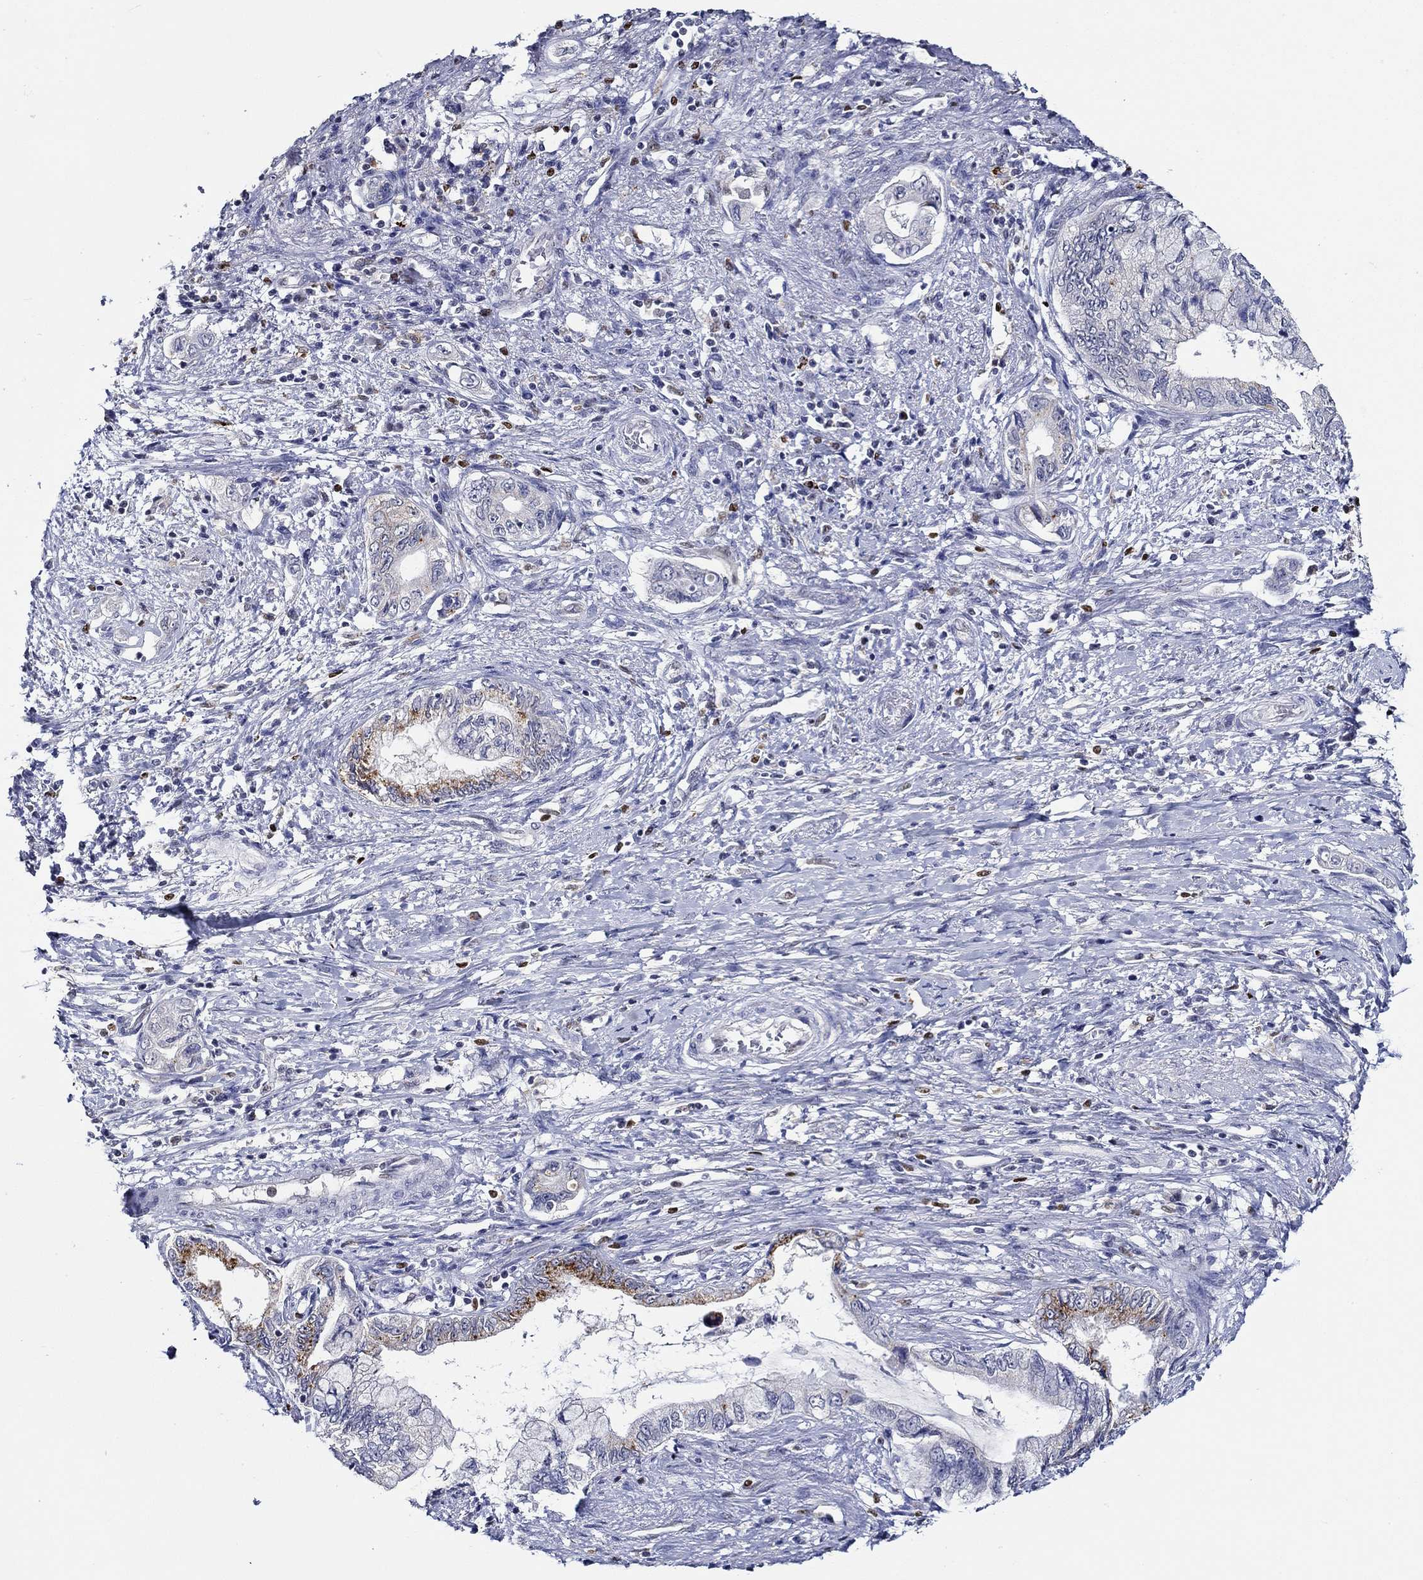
{"staining": {"intensity": "strong", "quantity": "<25%", "location": "cytoplasmic/membranous"}, "tissue": "pancreatic cancer", "cell_type": "Tumor cells", "image_type": "cancer", "snomed": [{"axis": "morphology", "description": "Adenocarcinoma, NOS"}, {"axis": "topography", "description": "Pancreas"}], "caption": "Adenocarcinoma (pancreatic) tissue displays strong cytoplasmic/membranous expression in about <25% of tumor cells, visualized by immunohistochemistry.", "gene": "GATA2", "patient": {"sex": "female", "age": 73}}